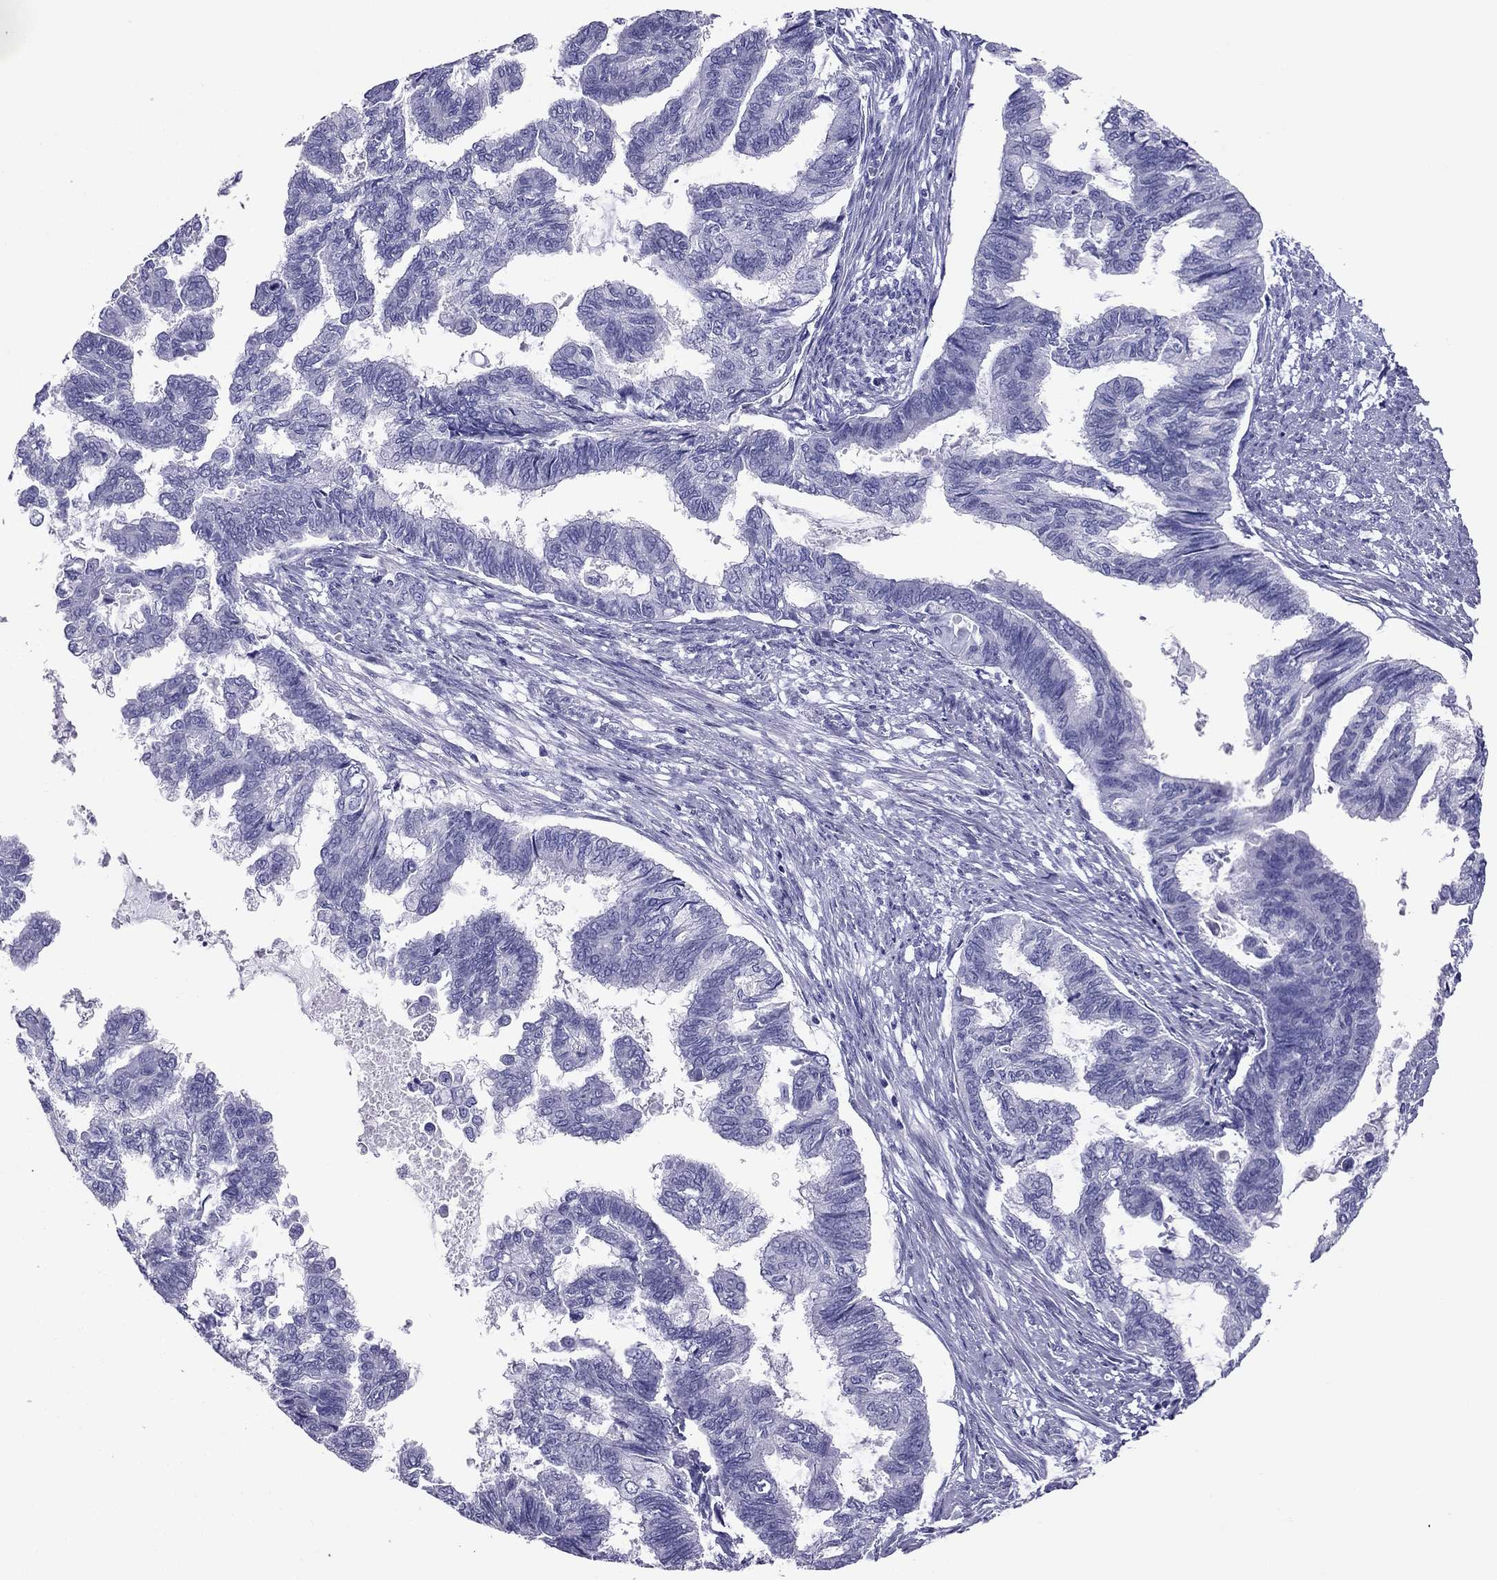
{"staining": {"intensity": "negative", "quantity": "none", "location": "none"}, "tissue": "endometrial cancer", "cell_type": "Tumor cells", "image_type": "cancer", "snomed": [{"axis": "morphology", "description": "Adenocarcinoma, NOS"}, {"axis": "topography", "description": "Endometrium"}], "caption": "Immunohistochemical staining of endometrial cancer (adenocarcinoma) reveals no significant expression in tumor cells.", "gene": "PDE6A", "patient": {"sex": "female", "age": 86}}